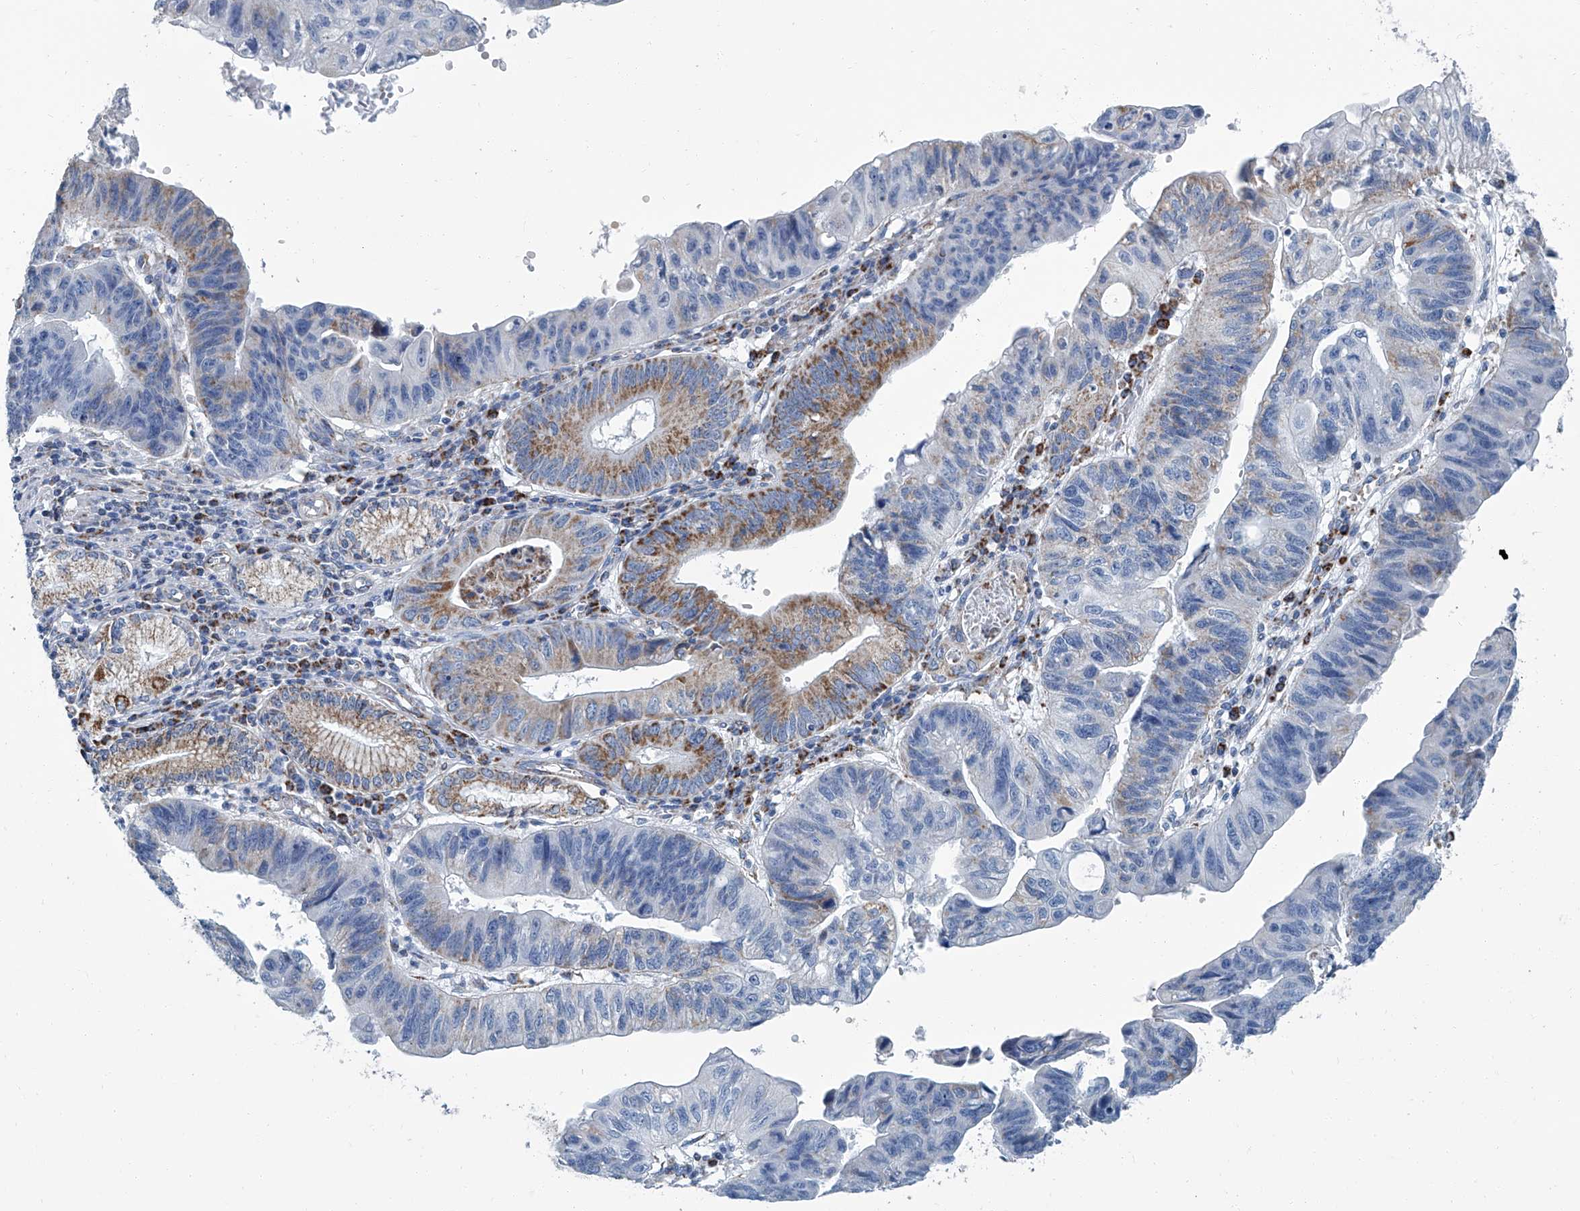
{"staining": {"intensity": "moderate", "quantity": "25%-75%", "location": "cytoplasmic/membranous"}, "tissue": "stomach cancer", "cell_type": "Tumor cells", "image_type": "cancer", "snomed": [{"axis": "morphology", "description": "Adenocarcinoma, NOS"}, {"axis": "topography", "description": "Stomach"}], "caption": "Moderate cytoplasmic/membranous positivity for a protein is identified in about 25%-75% of tumor cells of adenocarcinoma (stomach) using immunohistochemistry.", "gene": "MT-ND1", "patient": {"sex": "male", "age": 59}}